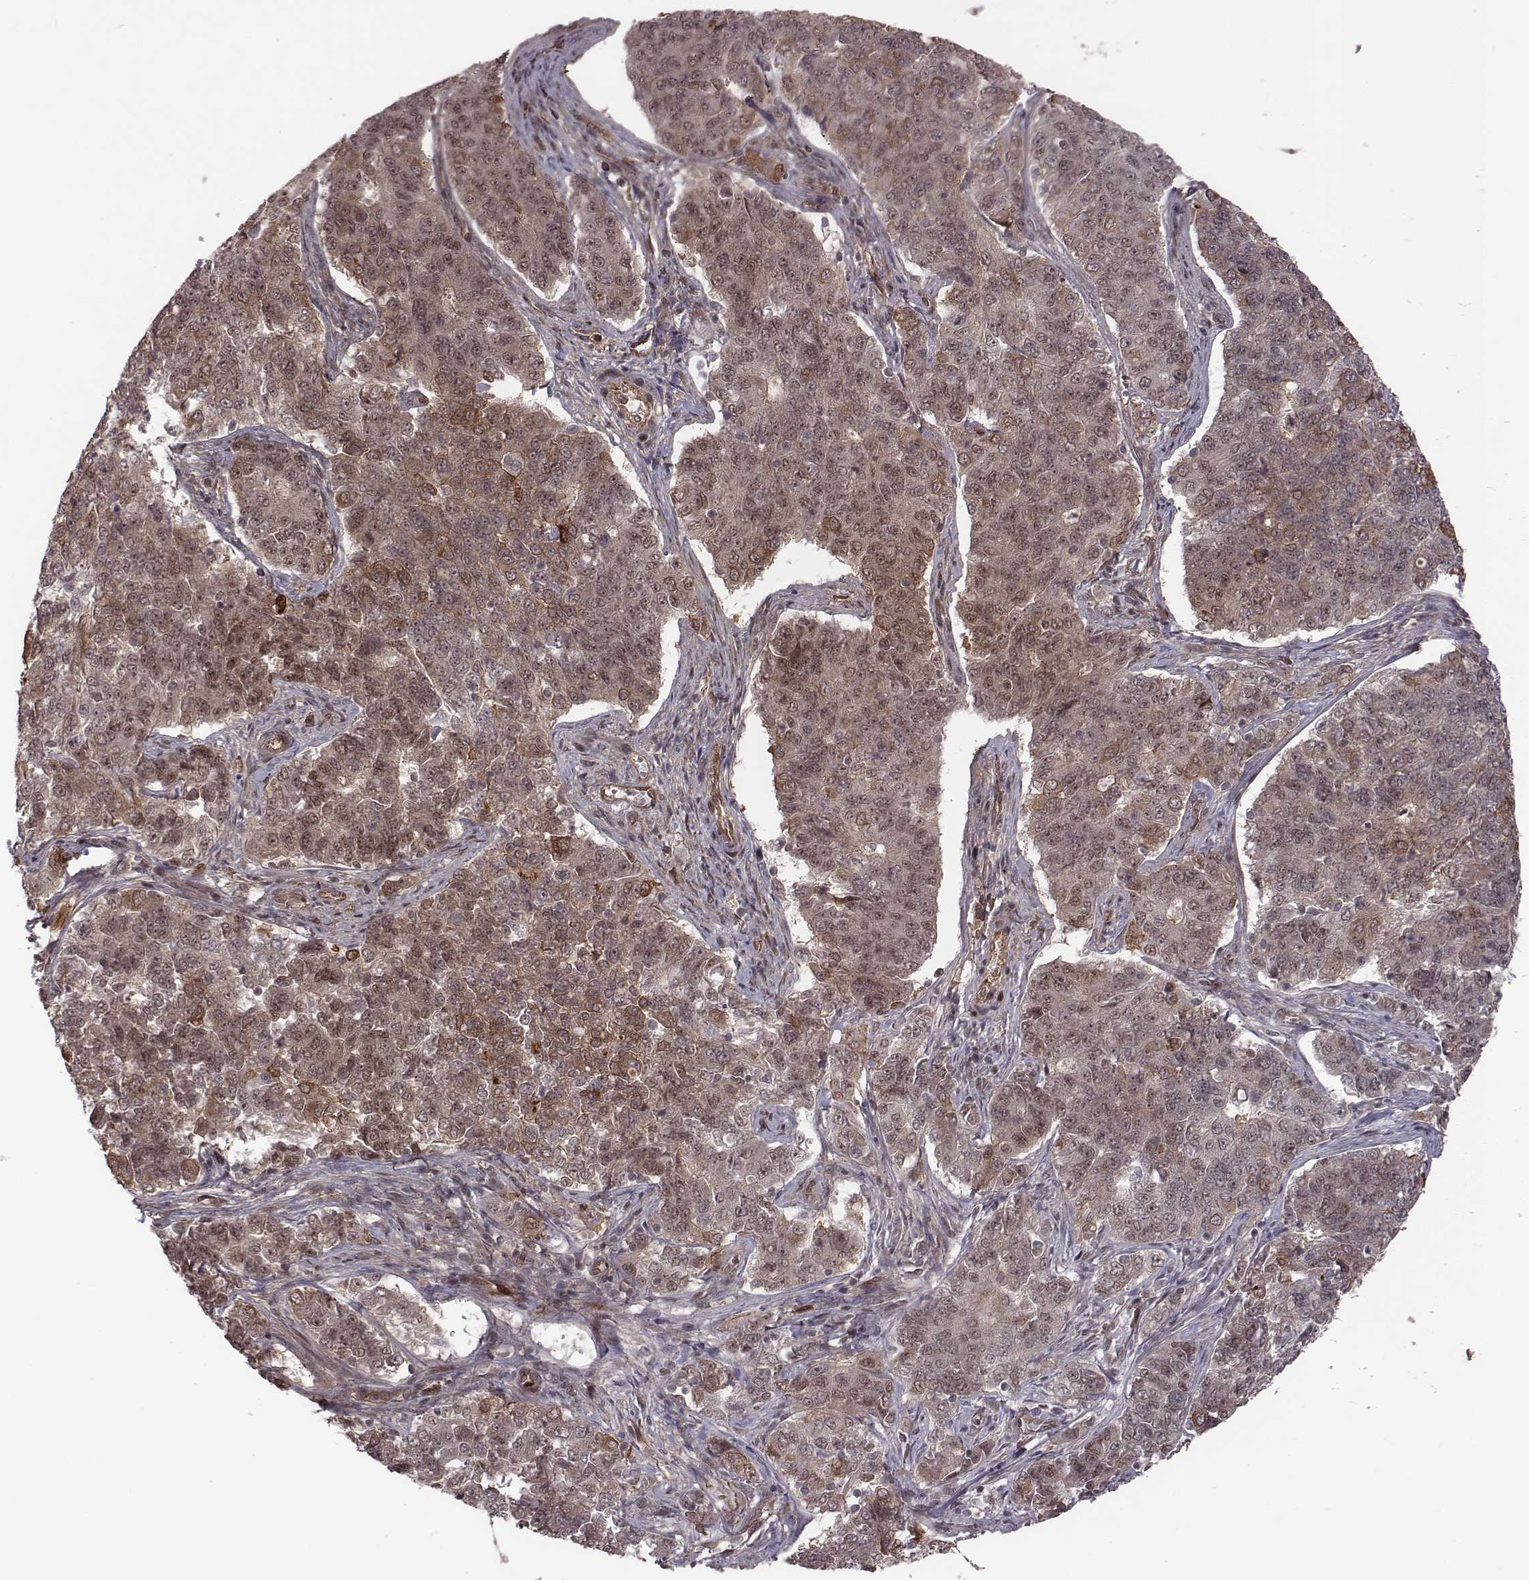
{"staining": {"intensity": "weak", "quantity": "25%-75%", "location": "cytoplasmic/membranous,nuclear"}, "tissue": "endometrial cancer", "cell_type": "Tumor cells", "image_type": "cancer", "snomed": [{"axis": "morphology", "description": "Adenocarcinoma, NOS"}, {"axis": "topography", "description": "Endometrium"}], "caption": "Endometrial cancer (adenocarcinoma) tissue demonstrates weak cytoplasmic/membranous and nuclear staining in about 25%-75% of tumor cells, visualized by immunohistochemistry.", "gene": "RPL3", "patient": {"sex": "female", "age": 43}}